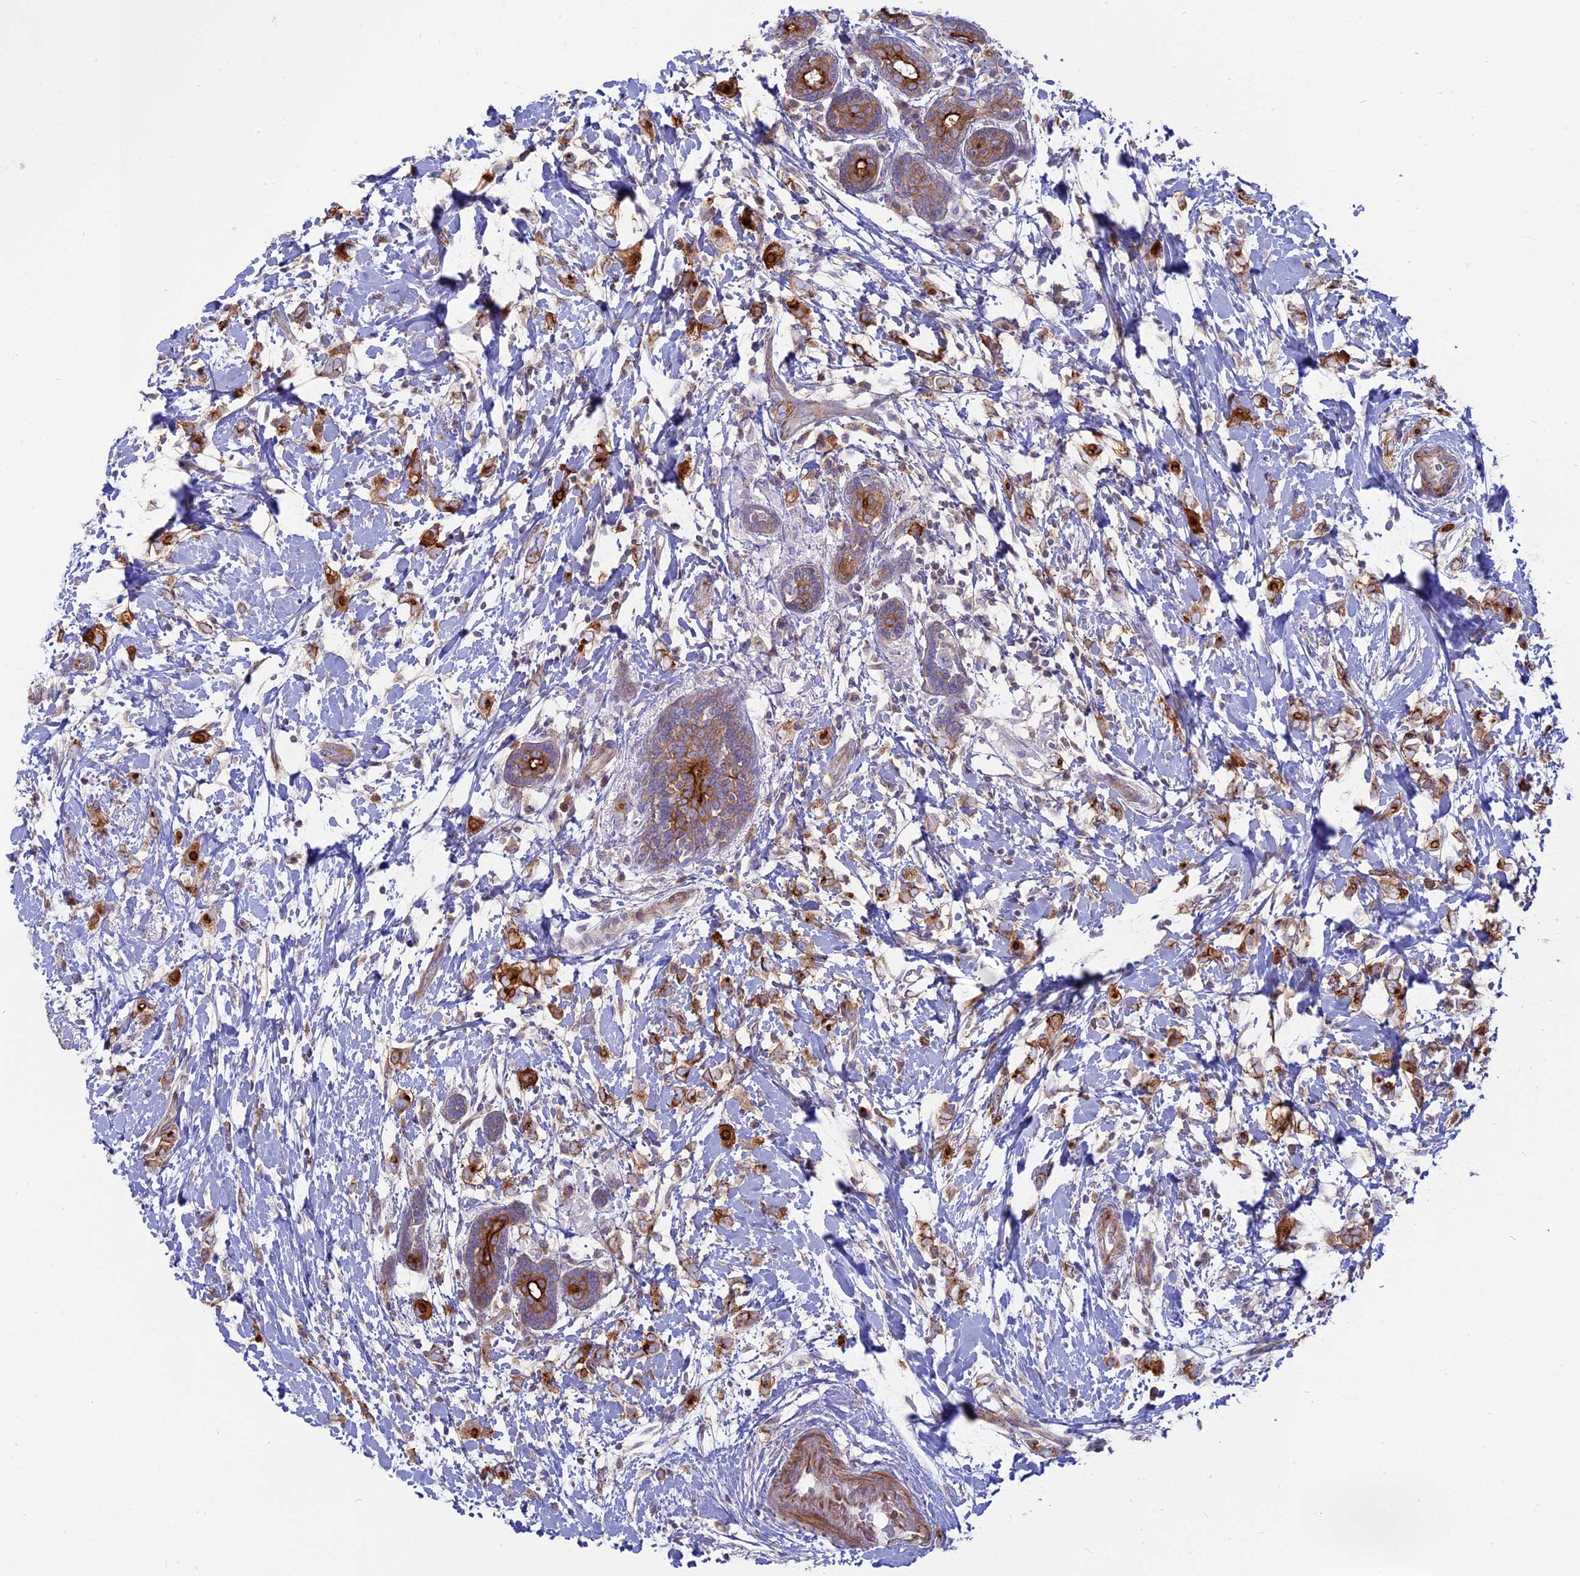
{"staining": {"intensity": "moderate", "quantity": ">75%", "location": "cytoplasmic/membranous"}, "tissue": "breast cancer", "cell_type": "Tumor cells", "image_type": "cancer", "snomed": [{"axis": "morphology", "description": "Normal tissue, NOS"}, {"axis": "morphology", "description": "Lobular carcinoma"}, {"axis": "topography", "description": "Breast"}], "caption": "Approximately >75% of tumor cells in breast cancer (lobular carcinoma) show moderate cytoplasmic/membranous protein expression as visualized by brown immunohistochemical staining.", "gene": "MYO5B", "patient": {"sex": "female", "age": 47}}